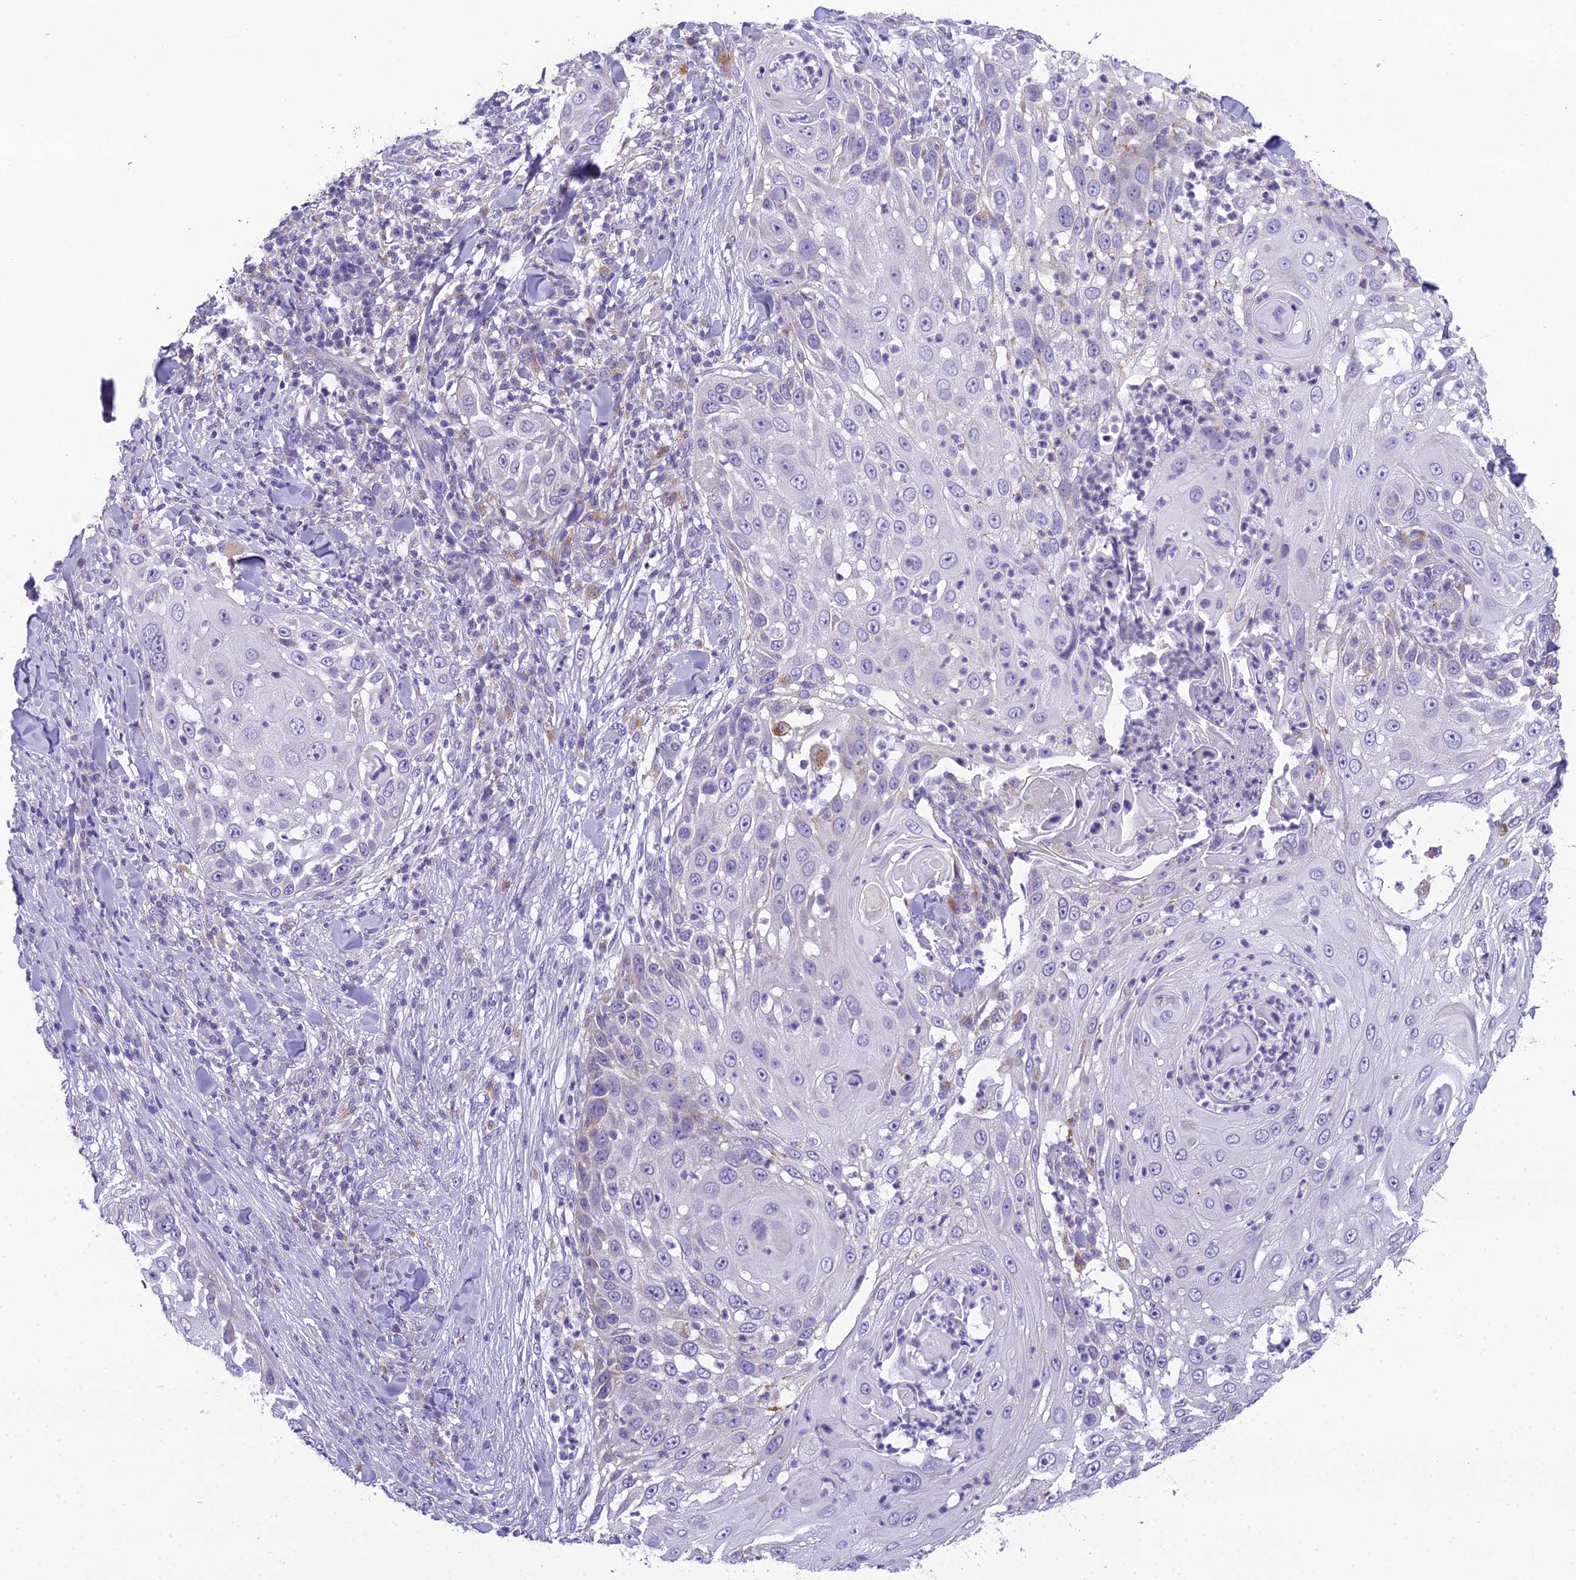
{"staining": {"intensity": "negative", "quantity": "none", "location": "none"}, "tissue": "skin cancer", "cell_type": "Tumor cells", "image_type": "cancer", "snomed": [{"axis": "morphology", "description": "Squamous cell carcinoma, NOS"}, {"axis": "topography", "description": "Skin"}], "caption": "IHC of squamous cell carcinoma (skin) demonstrates no staining in tumor cells. (DAB (3,3'-diaminobenzidine) immunohistochemistry, high magnification).", "gene": "MIIP", "patient": {"sex": "female", "age": 44}}